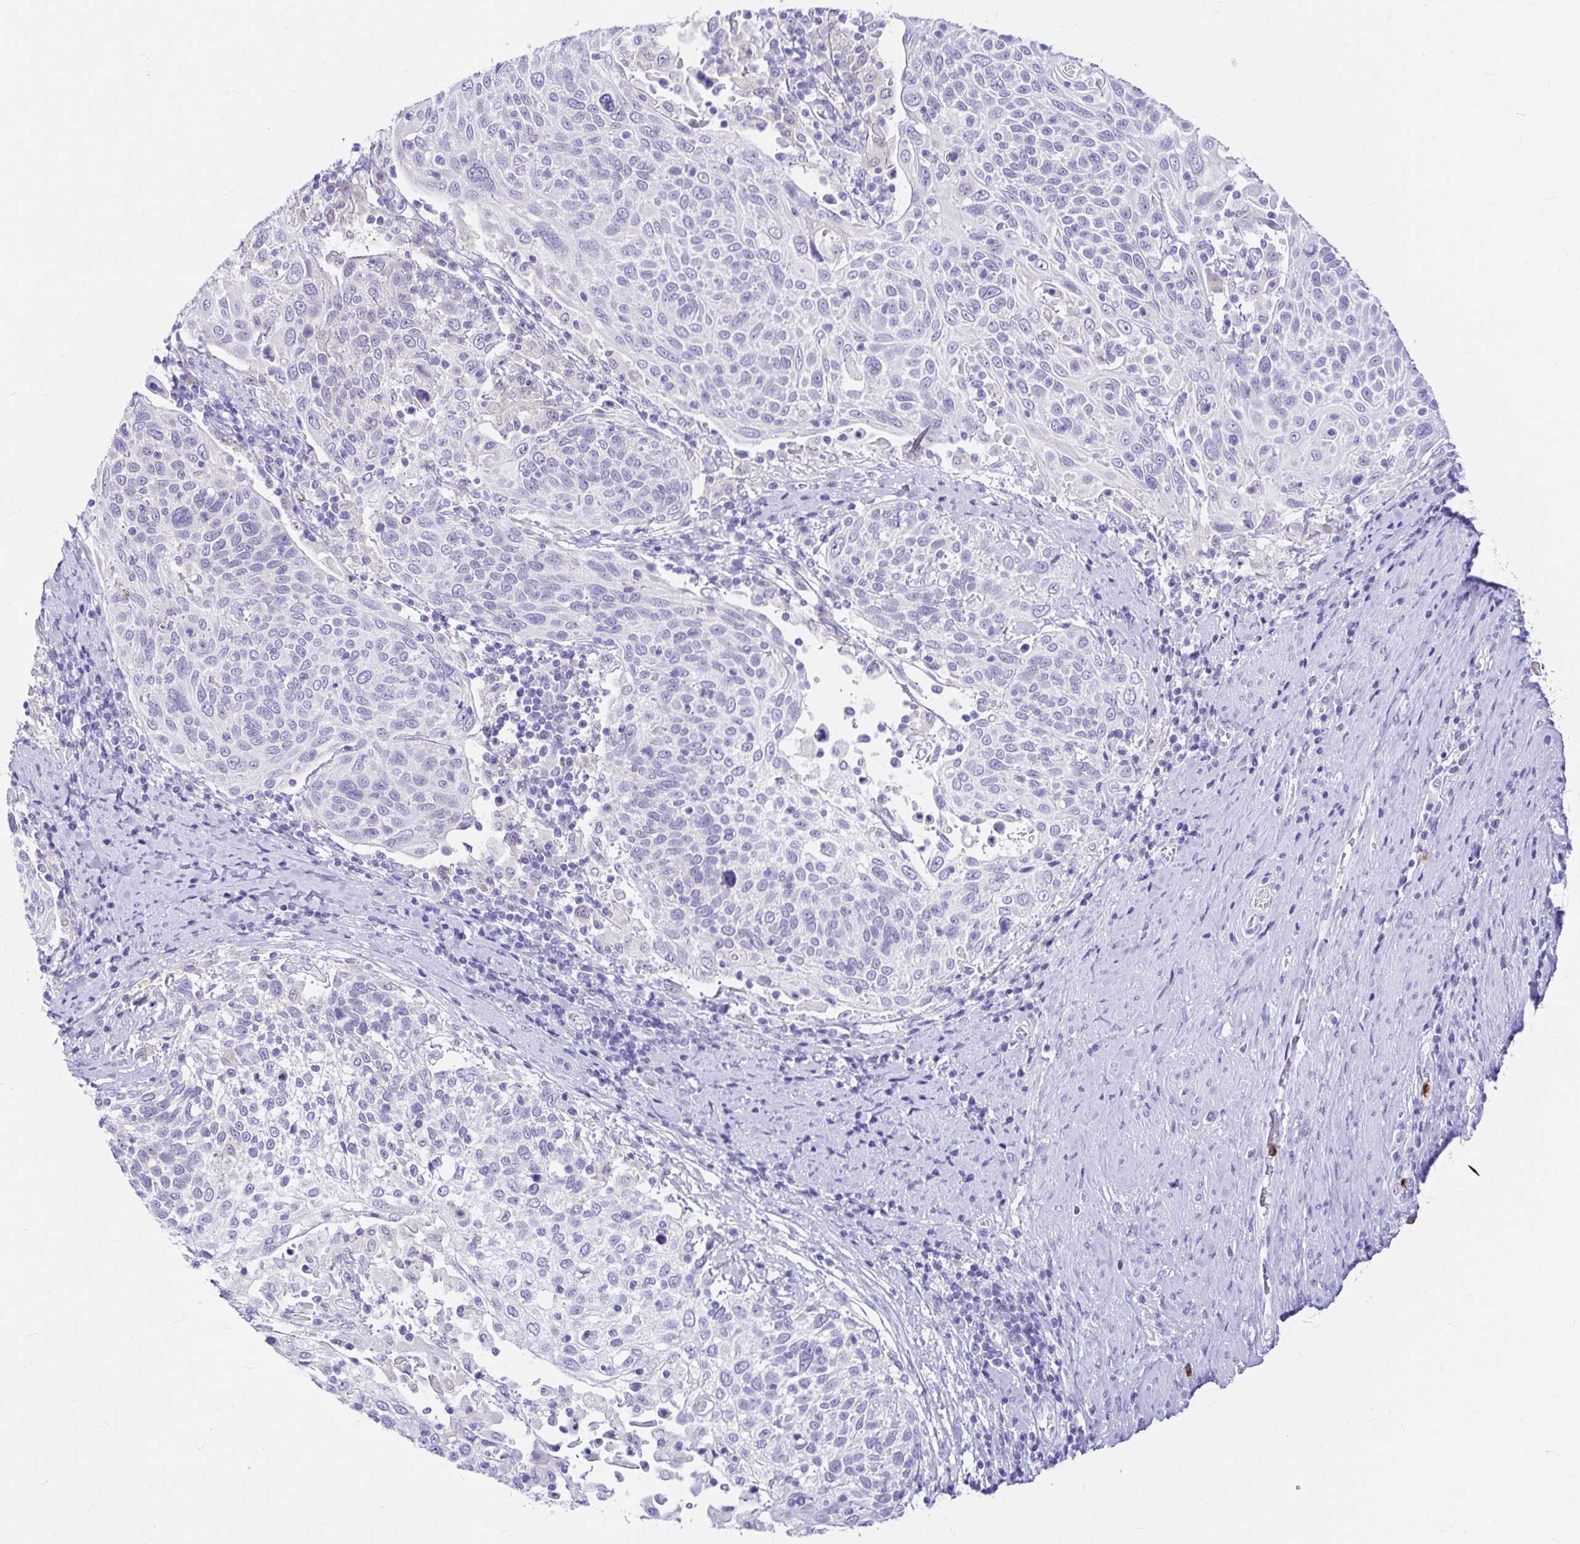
{"staining": {"intensity": "negative", "quantity": "none", "location": "none"}, "tissue": "cervical cancer", "cell_type": "Tumor cells", "image_type": "cancer", "snomed": [{"axis": "morphology", "description": "Squamous cell carcinoma, NOS"}, {"axis": "topography", "description": "Cervix"}], "caption": "An IHC histopathology image of cervical squamous cell carcinoma is shown. There is no staining in tumor cells of cervical squamous cell carcinoma.", "gene": "CLEC1B", "patient": {"sex": "female", "age": 61}}